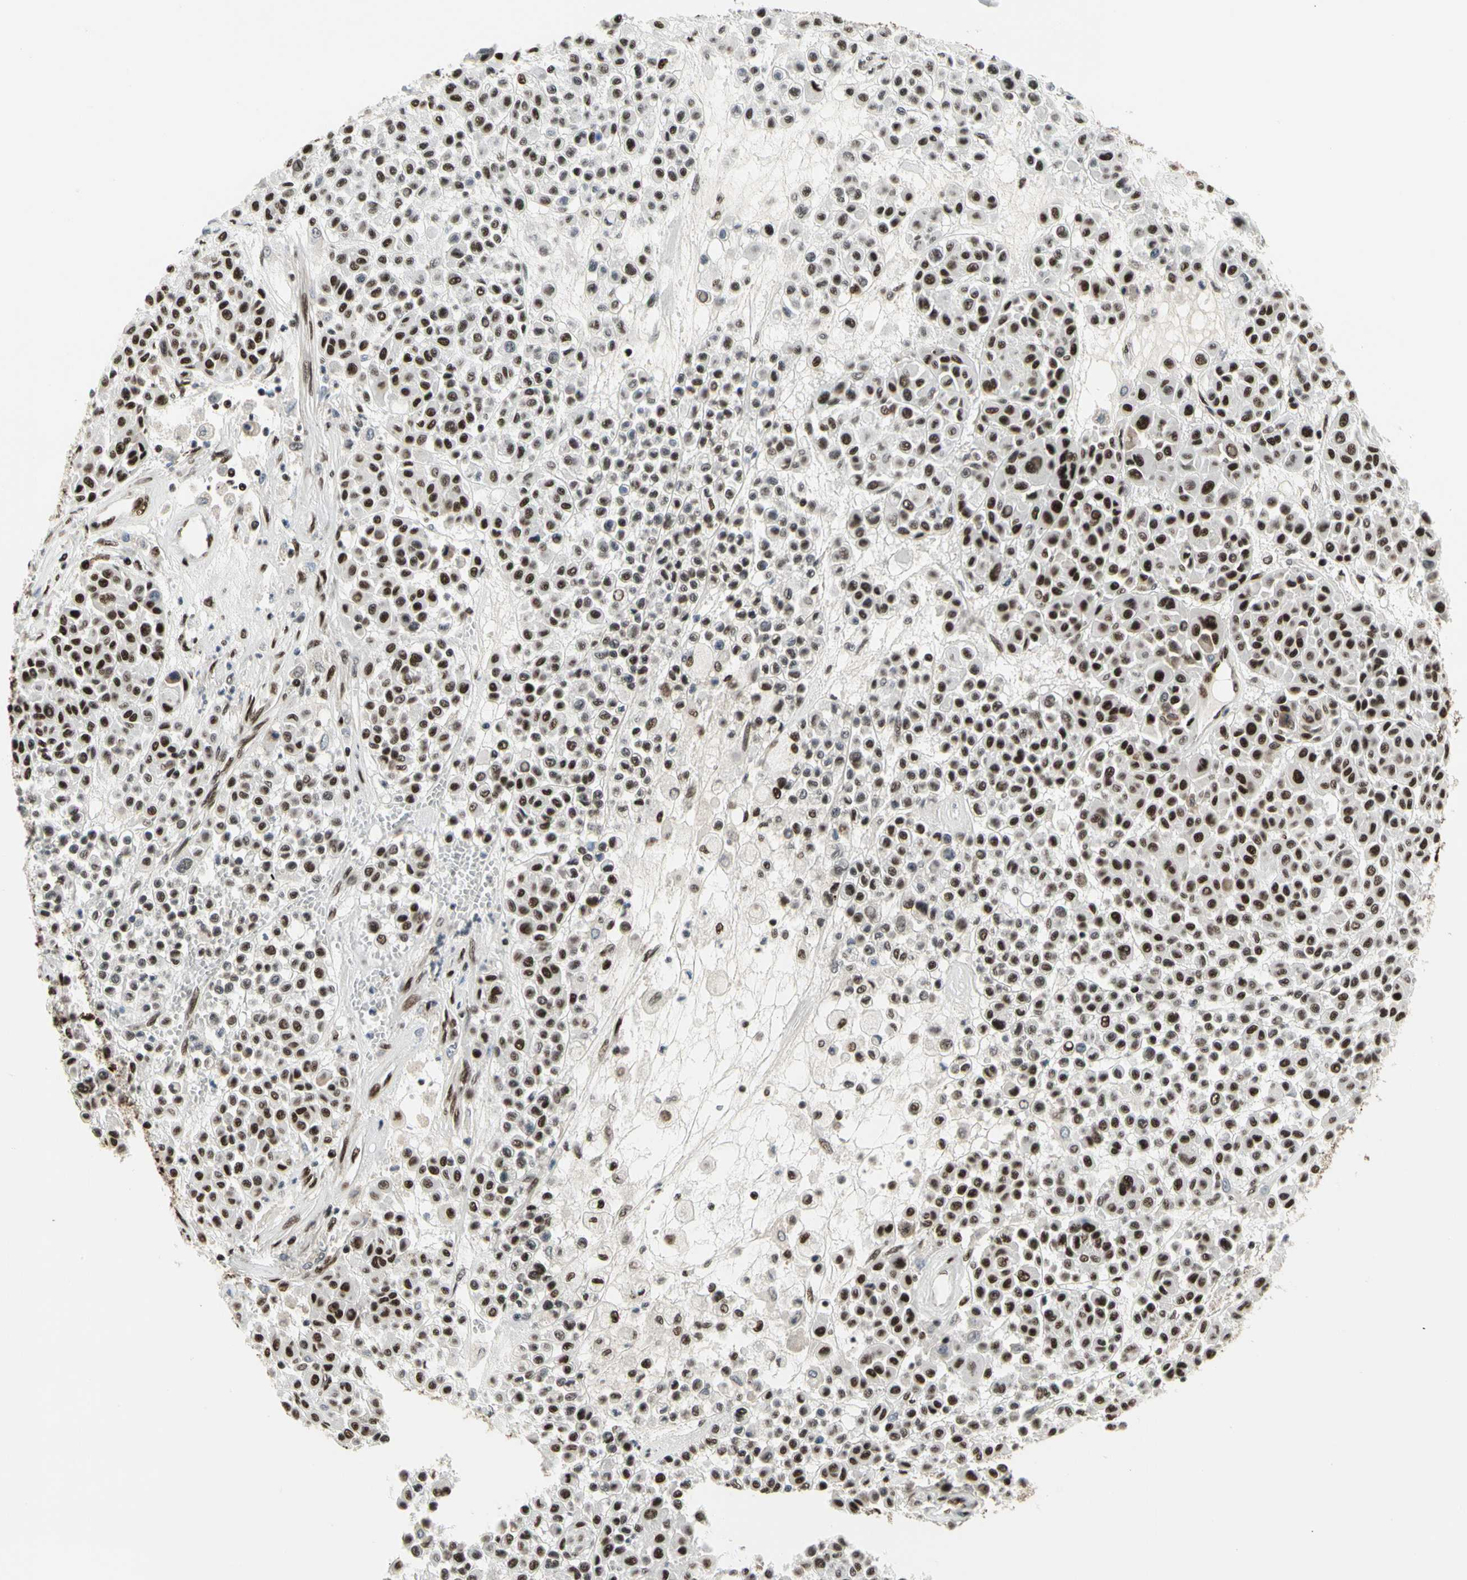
{"staining": {"intensity": "strong", "quantity": ">75%", "location": "nuclear"}, "tissue": "melanoma", "cell_type": "Tumor cells", "image_type": "cancer", "snomed": [{"axis": "morphology", "description": "Malignant melanoma, Metastatic site"}, {"axis": "topography", "description": "Soft tissue"}], "caption": "A micrograph of human malignant melanoma (metastatic site) stained for a protein reveals strong nuclear brown staining in tumor cells. The protein is shown in brown color, while the nuclei are stained blue.", "gene": "SRSF11", "patient": {"sex": "male", "age": 41}}